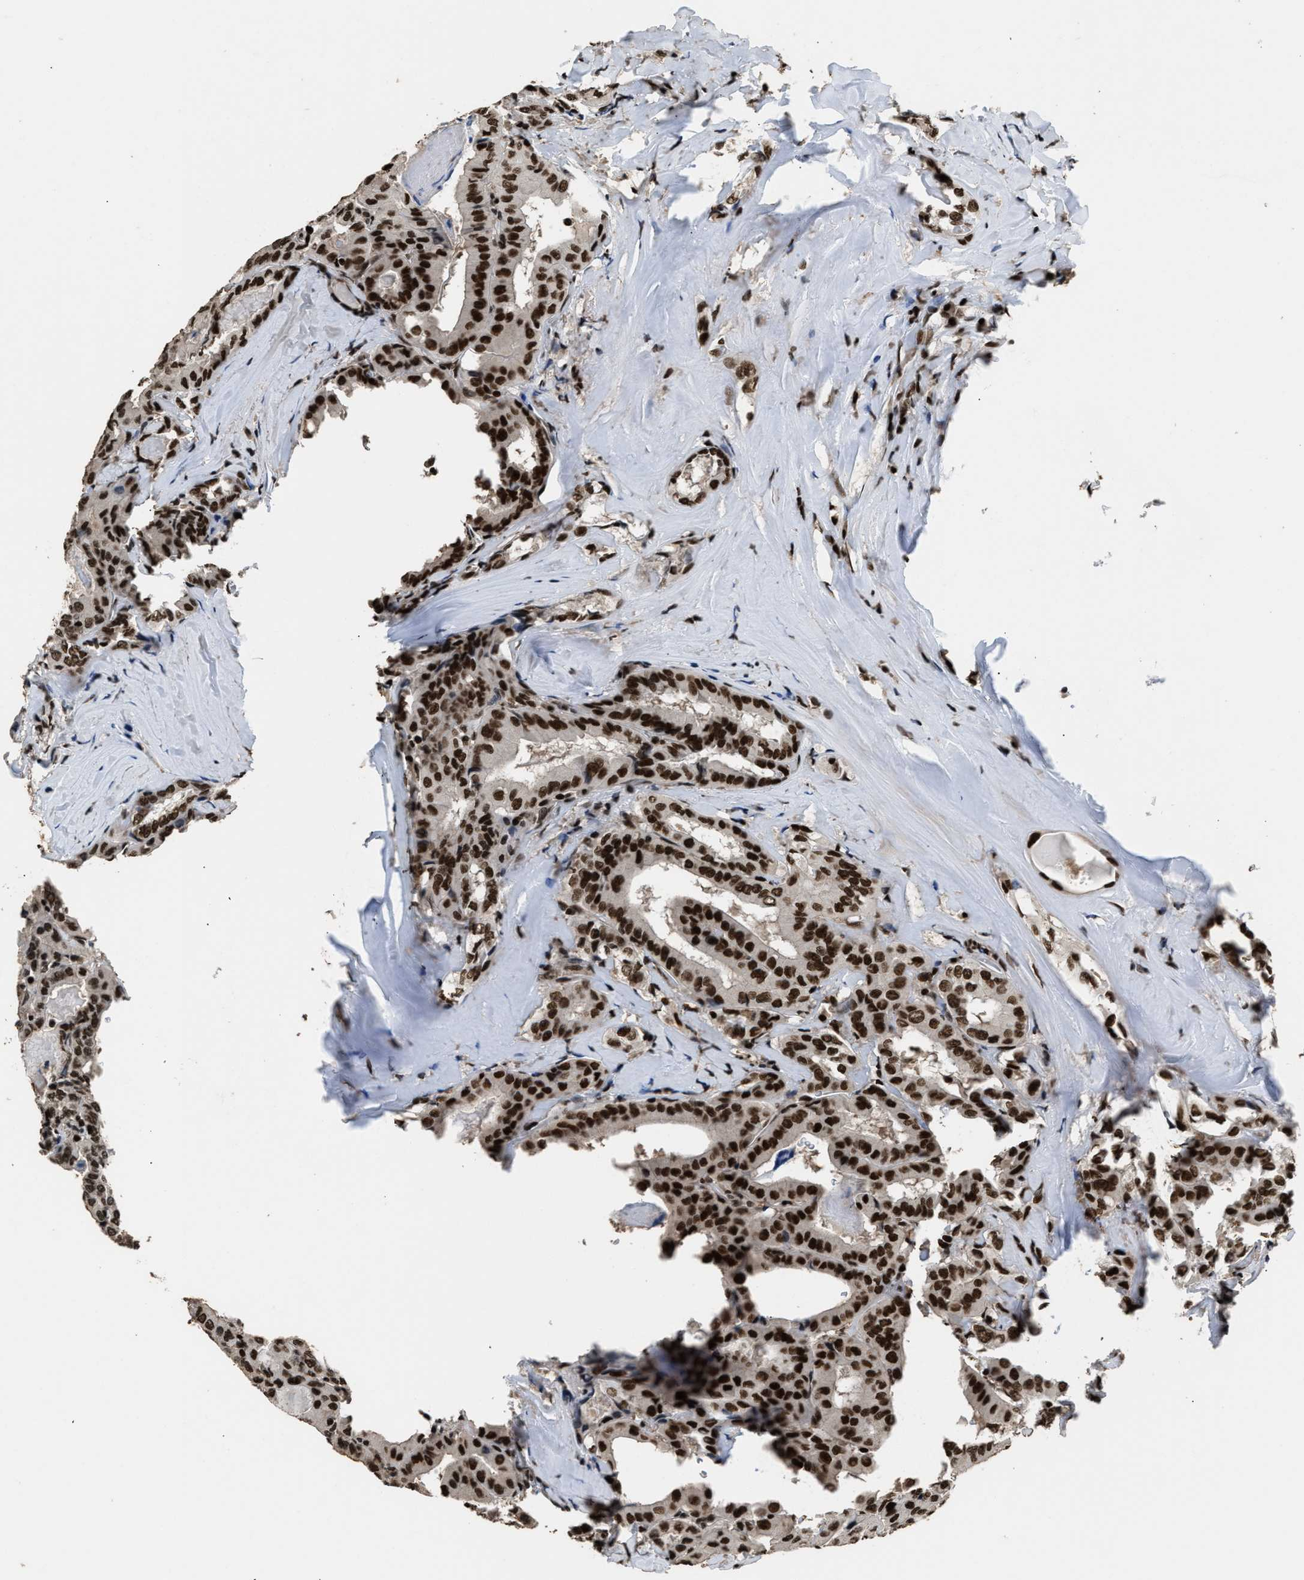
{"staining": {"intensity": "strong", "quantity": ">75%", "location": "nuclear"}, "tissue": "thyroid cancer", "cell_type": "Tumor cells", "image_type": "cancer", "snomed": [{"axis": "morphology", "description": "Papillary adenocarcinoma, NOS"}, {"axis": "topography", "description": "Thyroid gland"}], "caption": "Immunohistochemistry (IHC) of thyroid papillary adenocarcinoma reveals high levels of strong nuclear positivity in approximately >75% of tumor cells. (DAB (3,3'-diaminobenzidine) IHC with brightfield microscopy, high magnification).", "gene": "RAD21", "patient": {"sex": "female", "age": 42}}